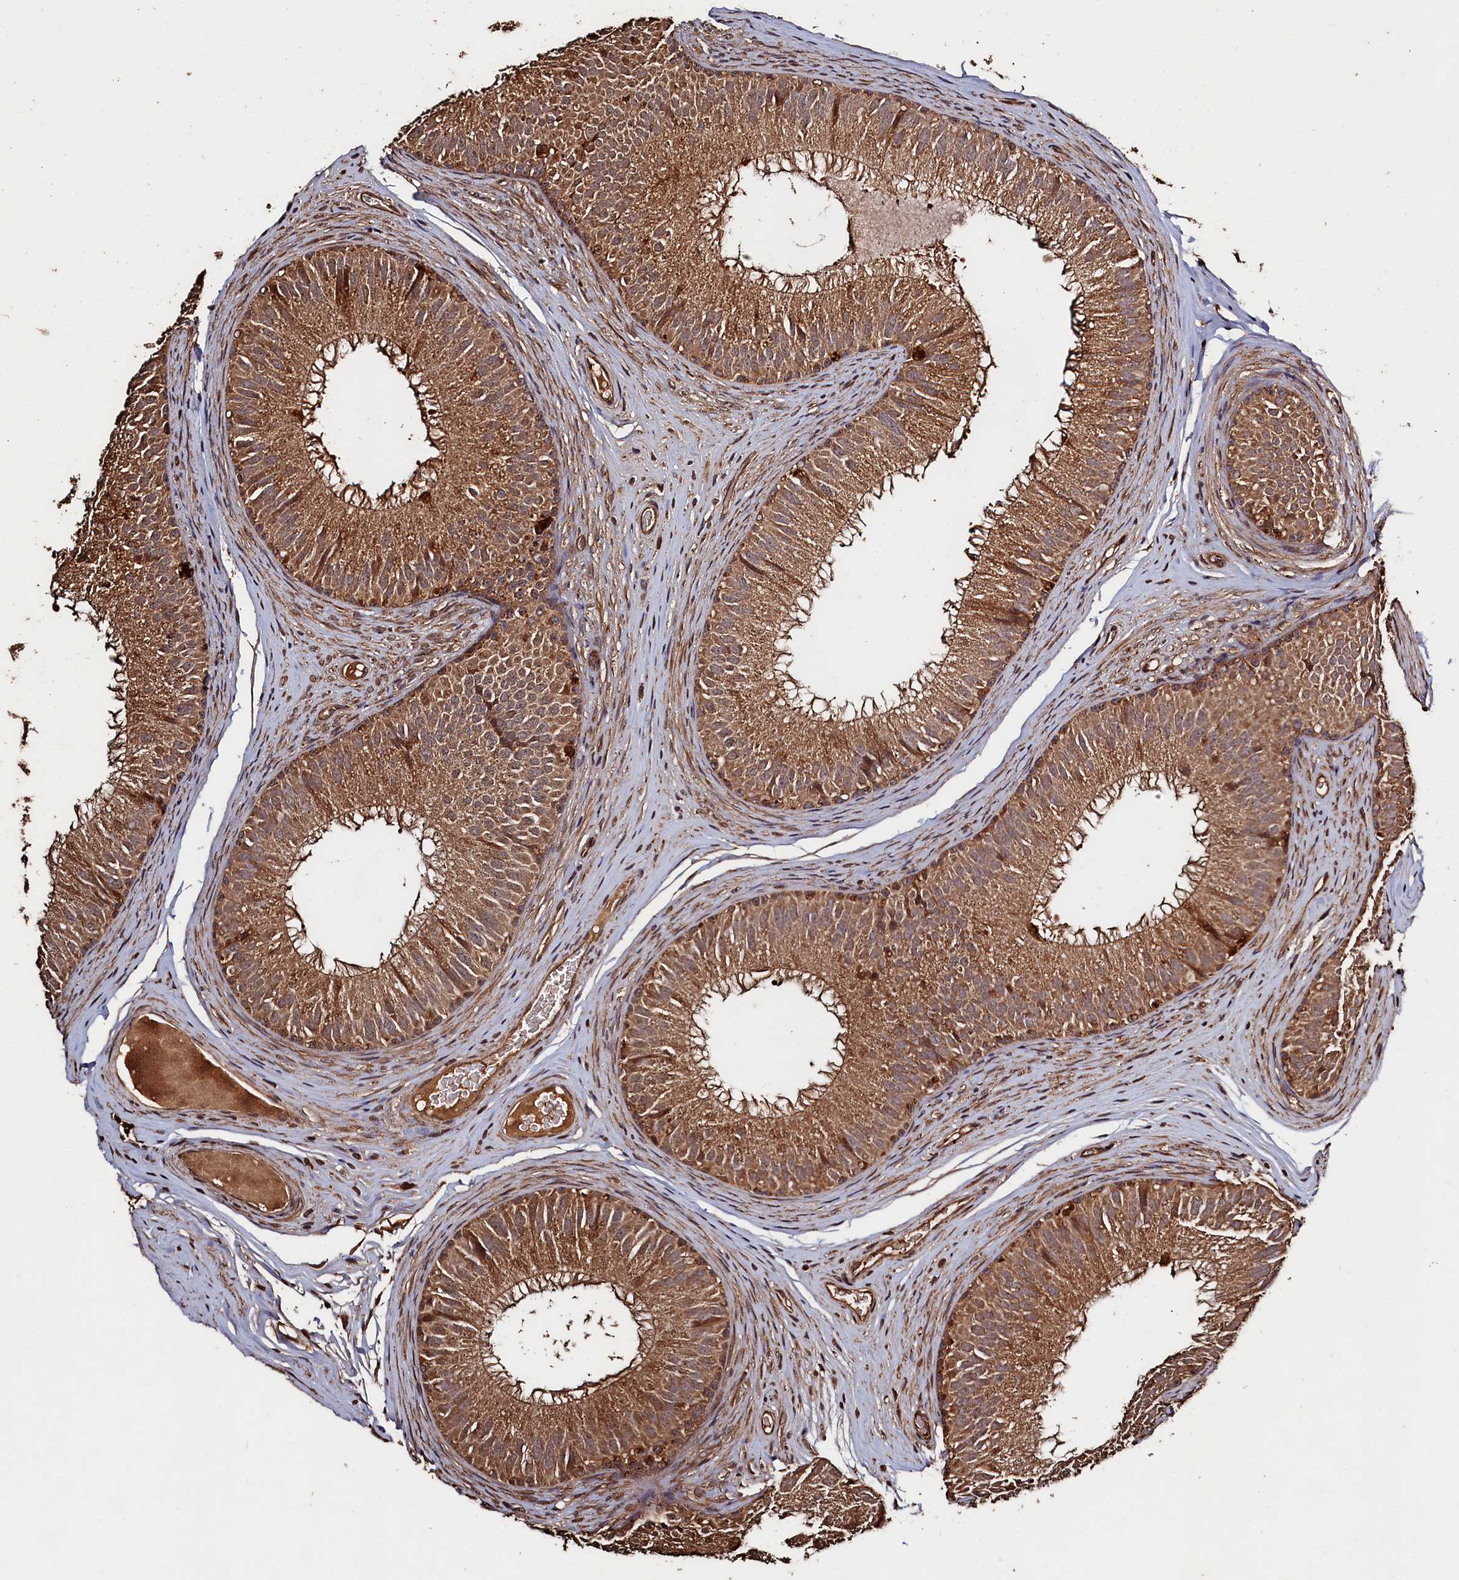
{"staining": {"intensity": "moderate", "quantity": ">75%", "location": "cytoplasmic/membranous"}, "tissue": "epididymis", "cell_type": "Glandular cells", "image_type": "normal", "snomed": [{"axis": "morphology", "description": "Normal tissue, NOS"}, {"axis": "topography", "description": "Epididymis"}], "caption": "Epididymis stained with DAB immunohistochemistry demonstrates medium levels of moderate cytoplasmic/membranous positivity in approximately >75% of glandular cells. (brown staining indicates protein expression, while blue staining denotes nuclei).", "gene": "SNX33", "patient": {"sex": "male", "age": 32}}